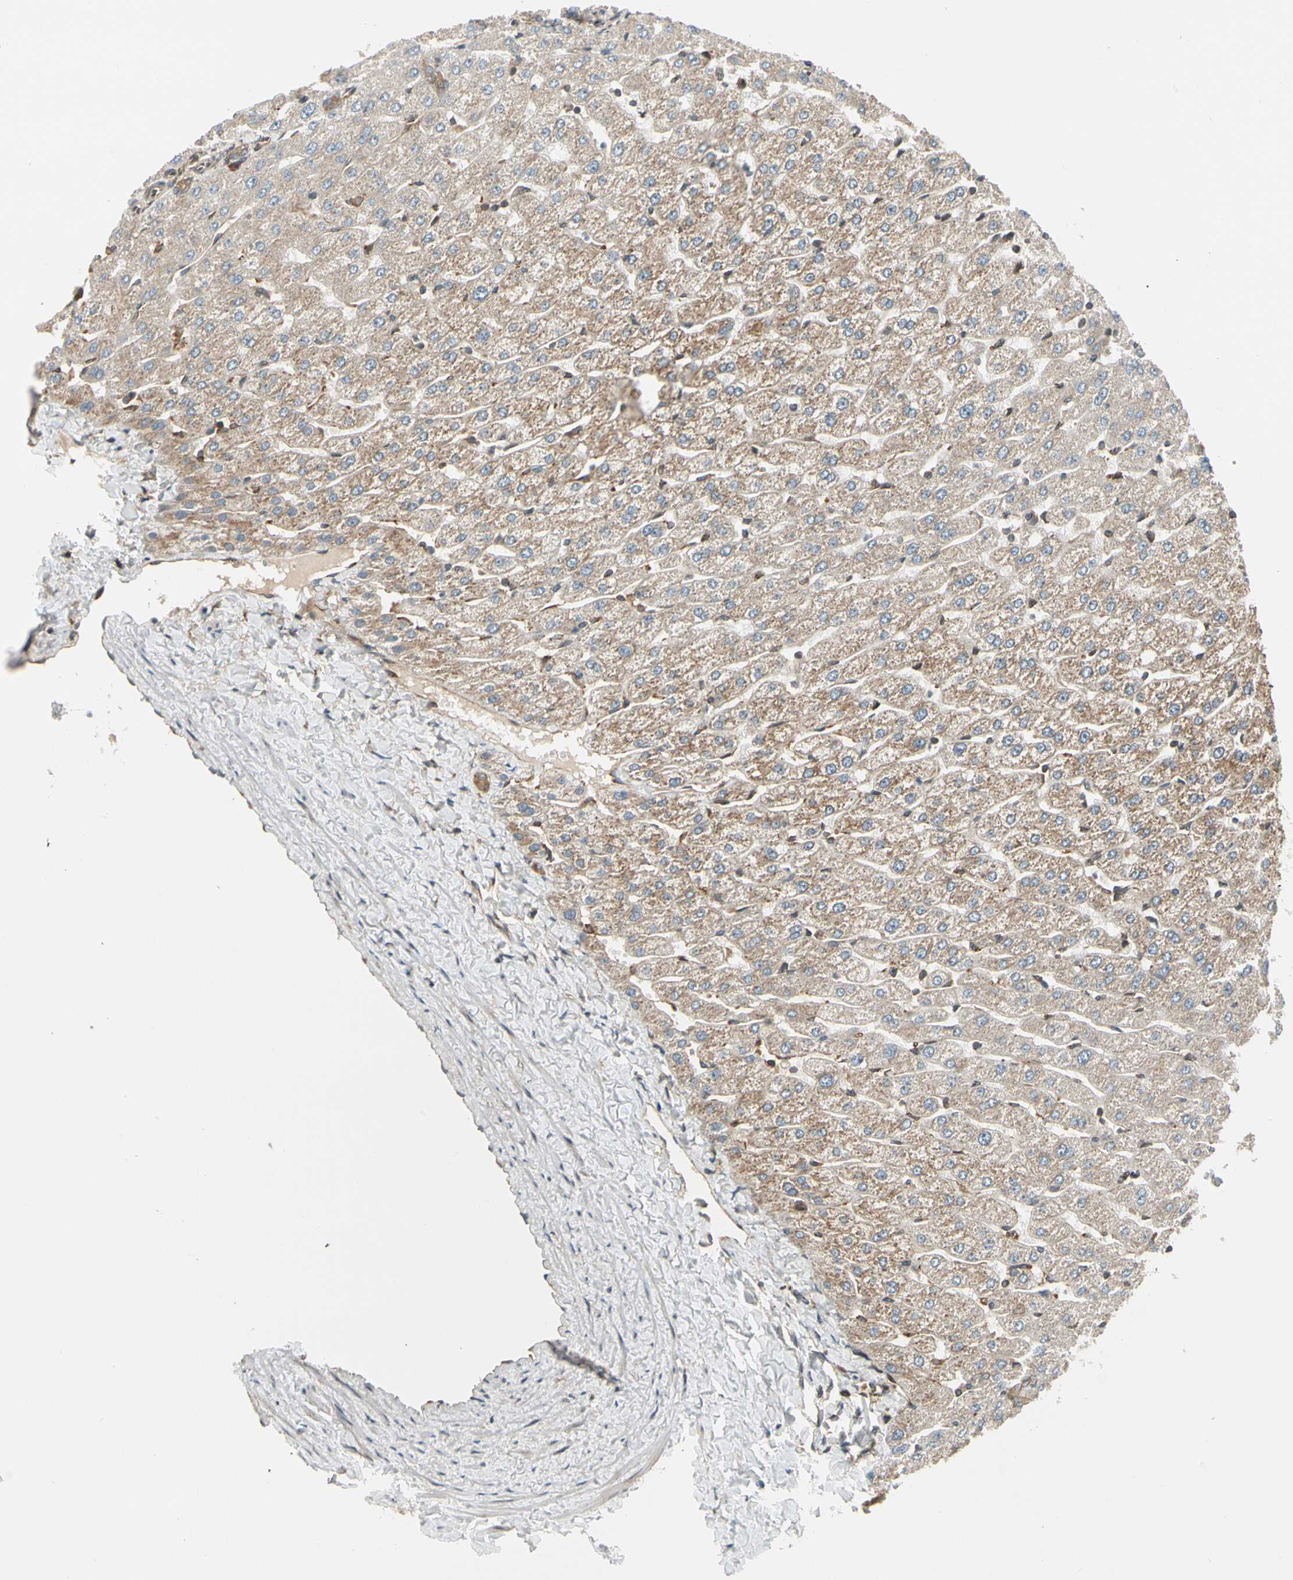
{"staining": {"intensity": "weak", "quantity": "<25%", "location": "cytoplasmic/membranous"}, "tissue": "liver", "cell_type": "Cholangiocytes", "image_type": "normal", "snomed": [{"axis": "morphology", "description": "Normal tissue, NOS"}, {"axis": "morphology", "description": "Fibrosis, NOS"}, {"axis": "topography", "description": "Liver"}], "caption": "This is a histopathology image of immunohistochemistry staining of unremarkable liver, which shows no expression in cholangiocytes. (Stains: DAB (3,3'-diaminobenzidine) immunohistochemistry with hematoxylin counter stain, Microscopy: brightfield microscopy at high magnification).", "gene": "TRIO", "patient": {"sex": "female", "age": 29}}